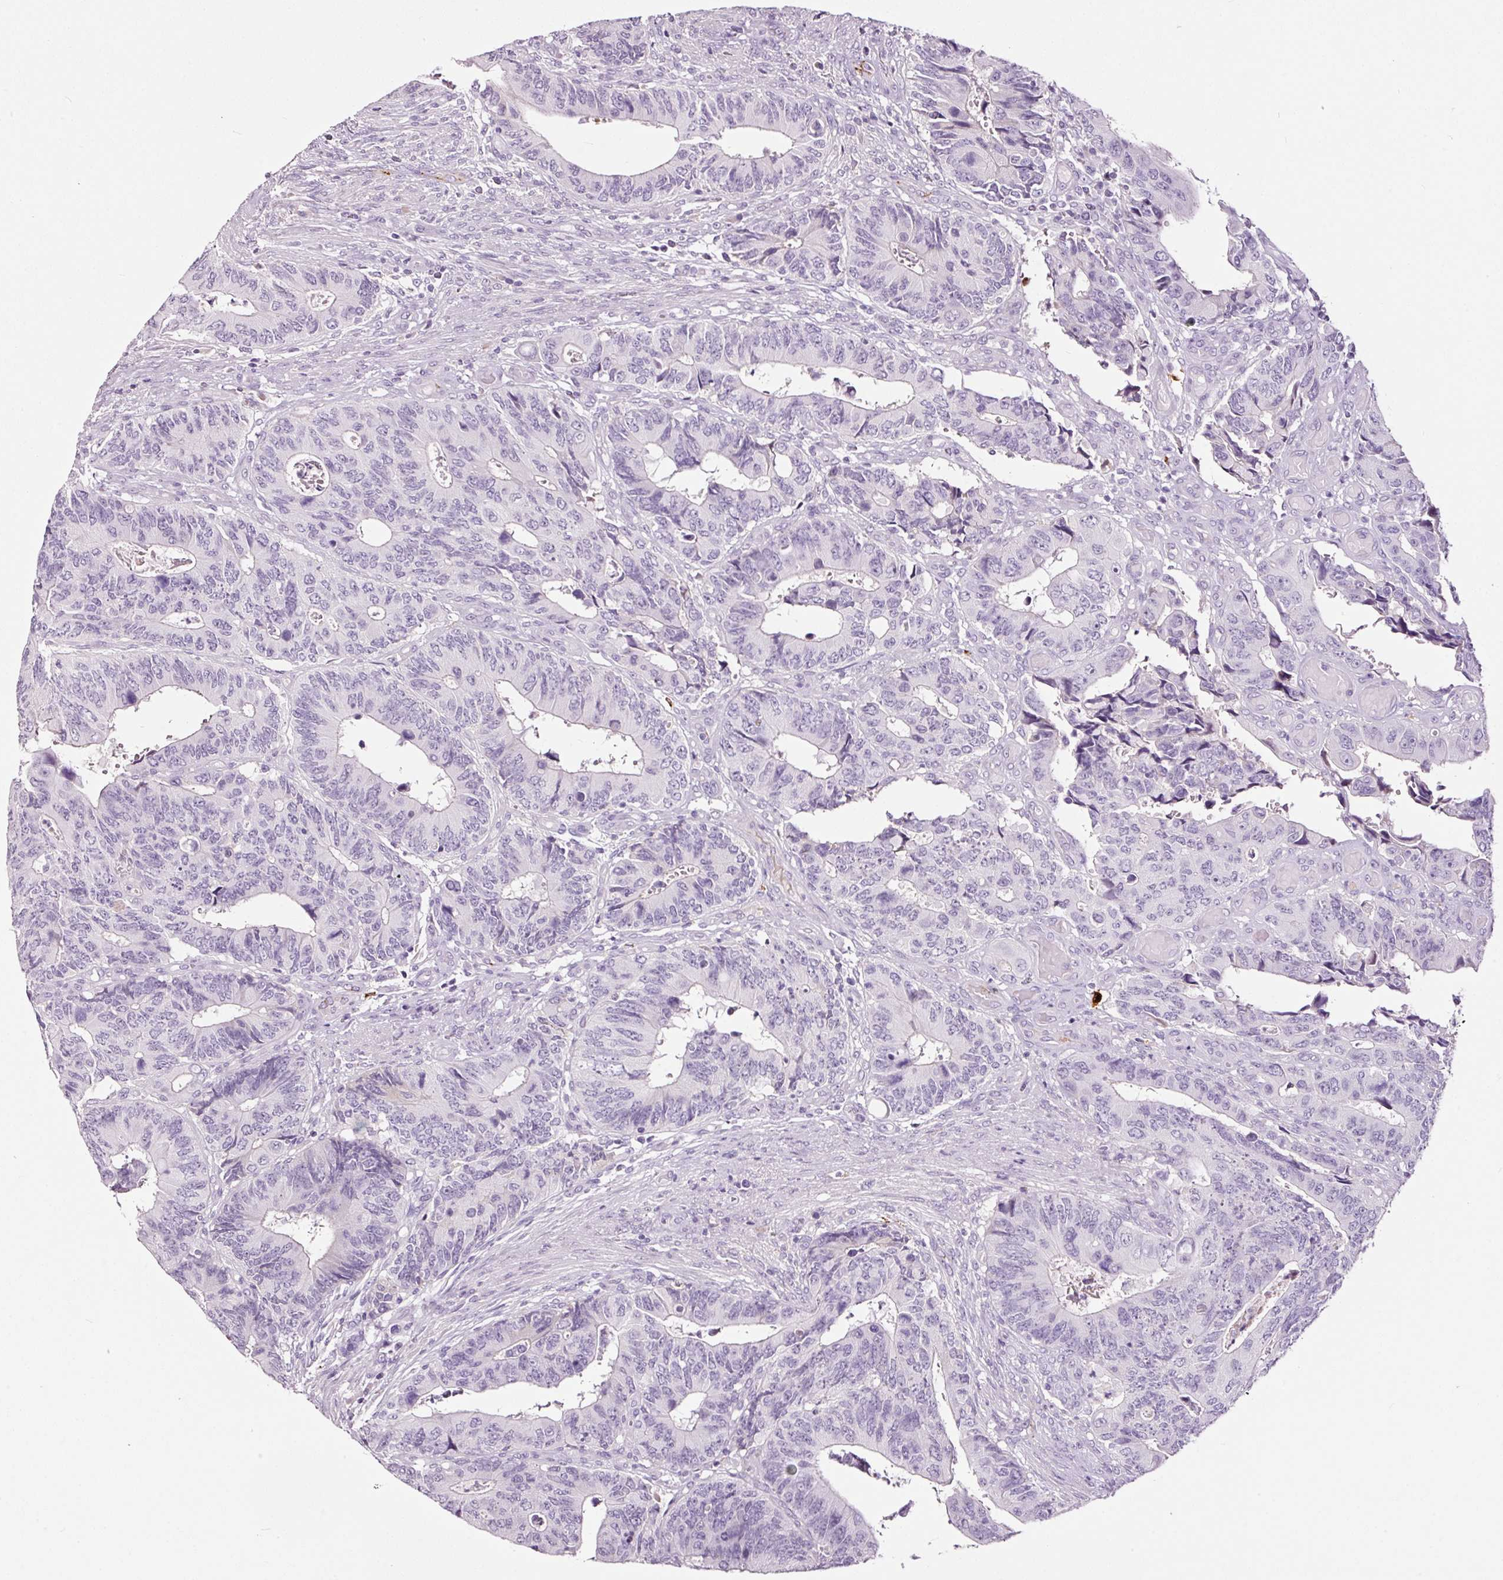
{"staining": {"intensity": "negative", "quantity": "none", "location": "none"}, "tissue": "colorectal cancer", "cell_type": "Tumor cells", "image_type": "cancer", "snomed": [{"axis": "morphology", "description": "Adenocarcinoma, NOS"}, {"axis": "topography", "description": "Colon"}], "caption": "The photomicrograph displays no staining of tumor cells in colorectal cancer. Brightfield microscopy of IHC stained with DAB (brown) and hematoxylin (blue), captured at high magnification.", "gene": "LAMP3", "patient": {"sex": "male", "age": 87}}